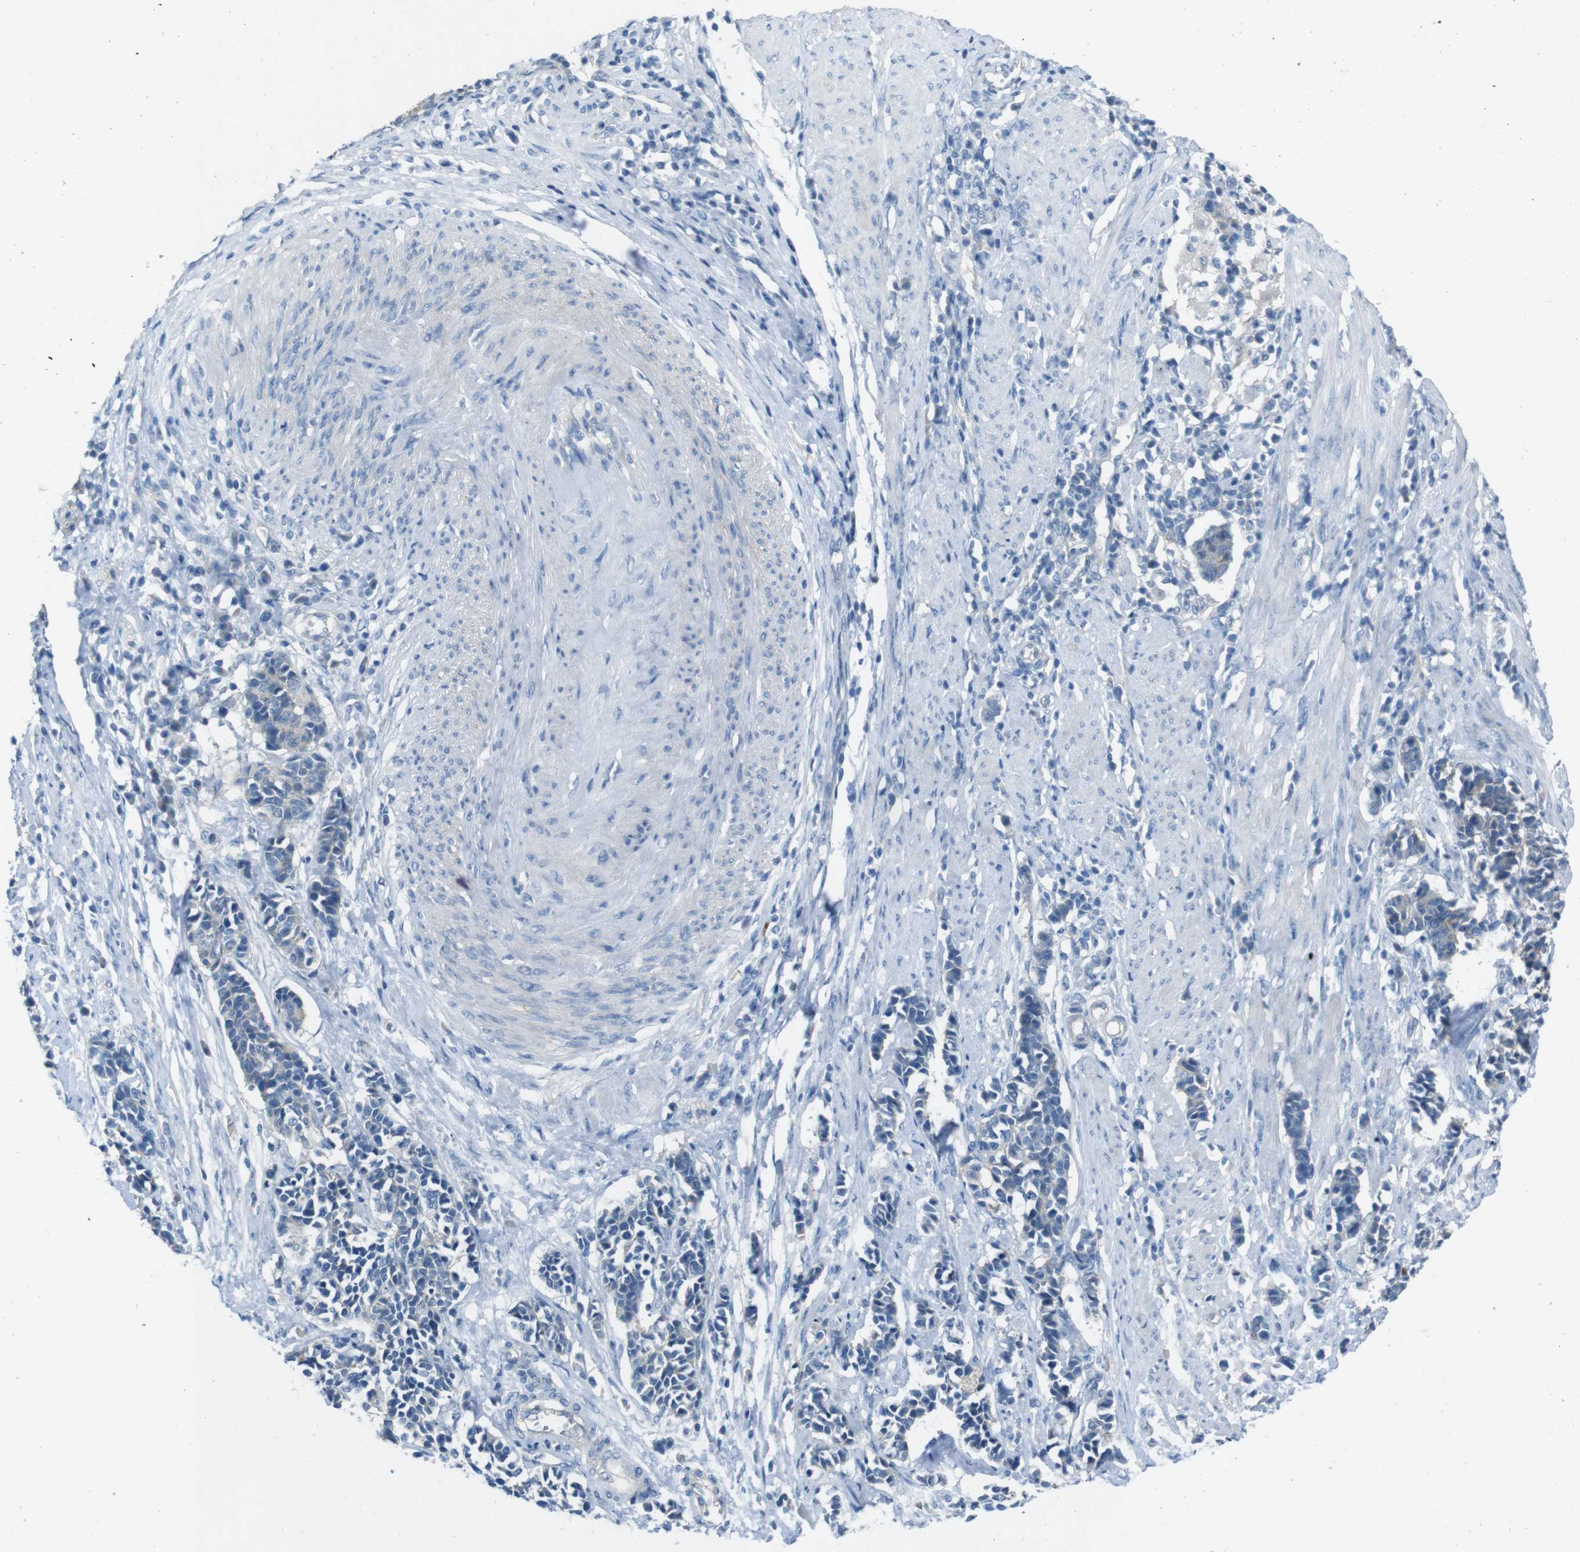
{"staining": {"intensity": "negative", "quantity": "none", "location": "none"}, "tissue": "cervical cancer", "cell_type": "Tumor cells", "image_type": "cancer", "snomed": [{"axis": "morphology", "description": "Normal tissue, NOS"}, {"axis": "morphology", "description": "Squamous cell carcinoma, NOS"}, {"axis": "topography", "description": "Cervix"}], "caption": "DAB immunohistochemical staining of human cervical squamous cell carcinoma demonstrates no significant positivity in tumor cells. The staining was performed using DAB (3,3'-diaminobenzidine) to visualize the protein expression in brown, while the nuclei were stained in blue with hematoxylin (Magnification: 20x).", "gene": "PVR", "patient": {"sex": "female", "age": 35}}